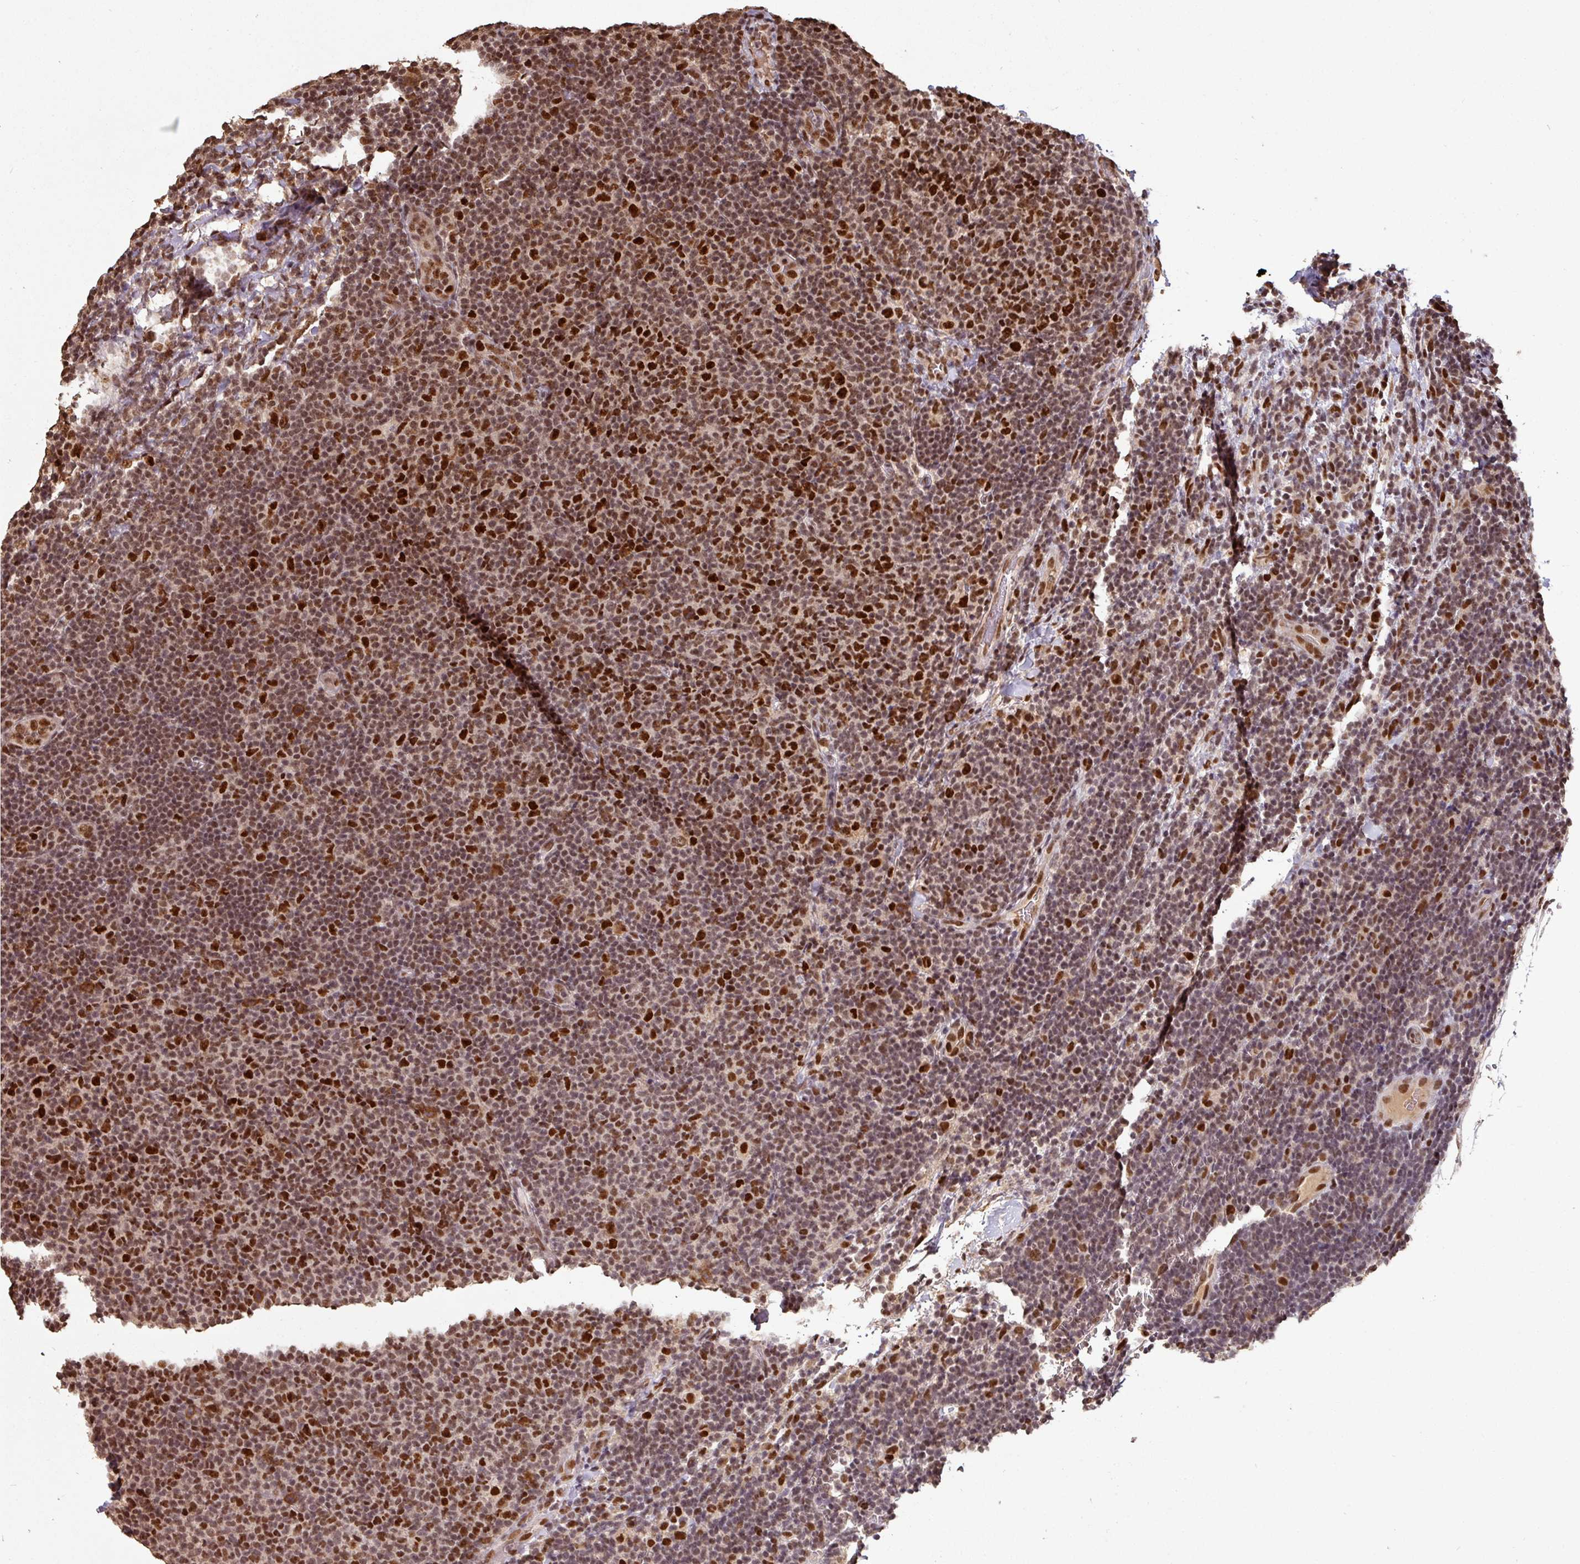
{"staining": {"intensity": "strong", "quantity": ">75%", "location": "nuclear"}, "tissue": "lymphoma", "cell_type": "Tumor cells", "image_type": "cancer", "snomed": [{"axis": "morphology", "description": "Malignant lymphoma, non-Hodgkin's type, Low grade"}, {"axis": "topography", "description": "Lymph node"}], "caption": "Lymphoma stained with a brown dye reveals strong nuclear positive expression in about >75% of tumor cells.", "gene": "POLD1", "patient": {"sex": "male", "age": 66}}